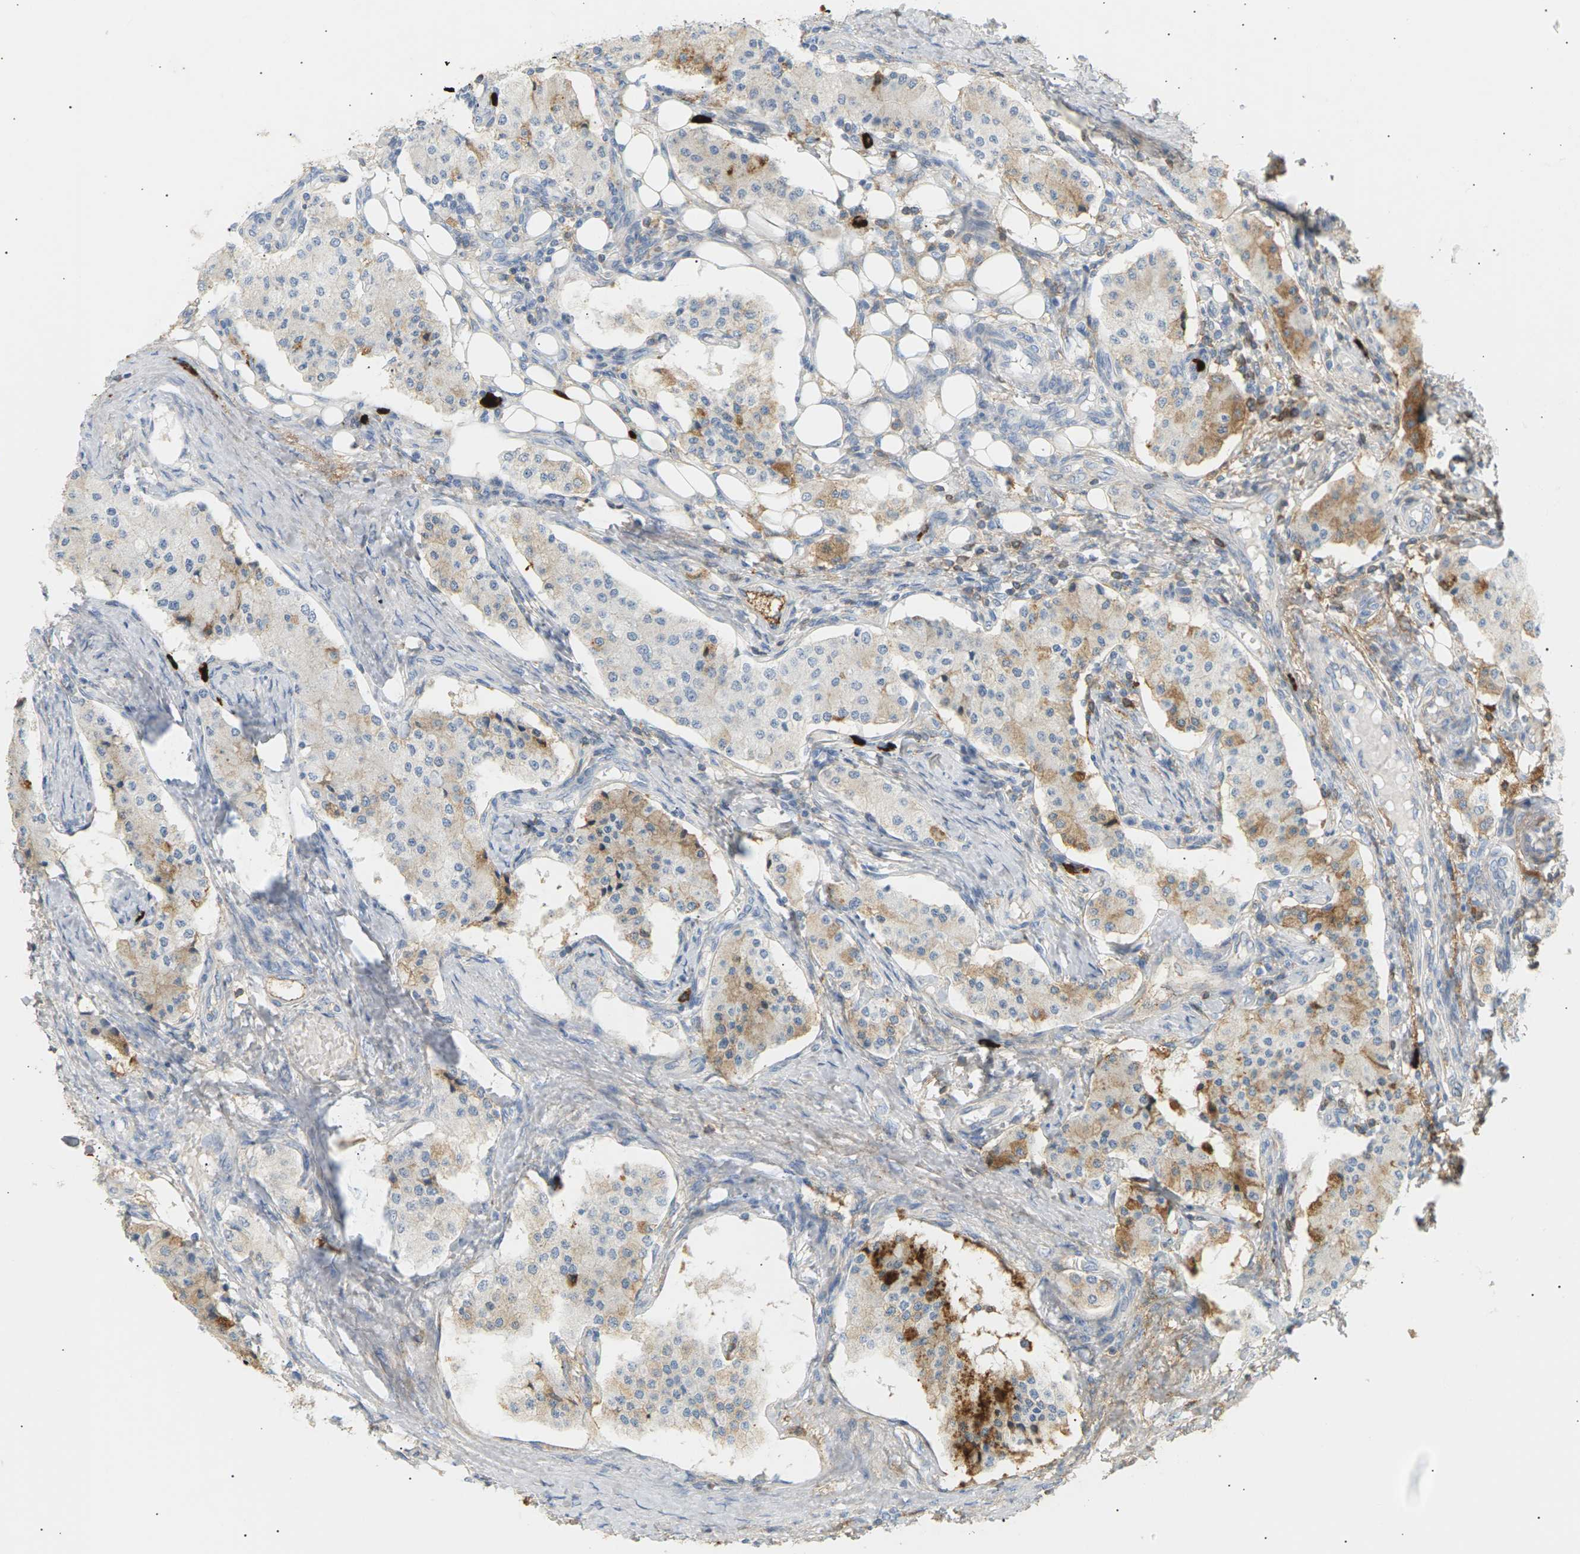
{"staining": {"intensity": "weak", "quantity": "25%-75%", "location": "cytoplasmic/membranous"}, "tissue": "carcinoid", "cell_type": "Tumor cells", "image_type": "cancer", "snomed": [{"axis": "morphology", "description": "Carcinoid, malignant, NOS"}, {"axis": "topography", "description": "Colon"}], "caption": "Tumor cells demonstrate low levels of weak cytoplasmic/membranous positivity in approximately 25%-75% of cells in human carcinoid (malignant).", "gene": "IGLC3", "patient": {"sex": "female", "age": 52}}